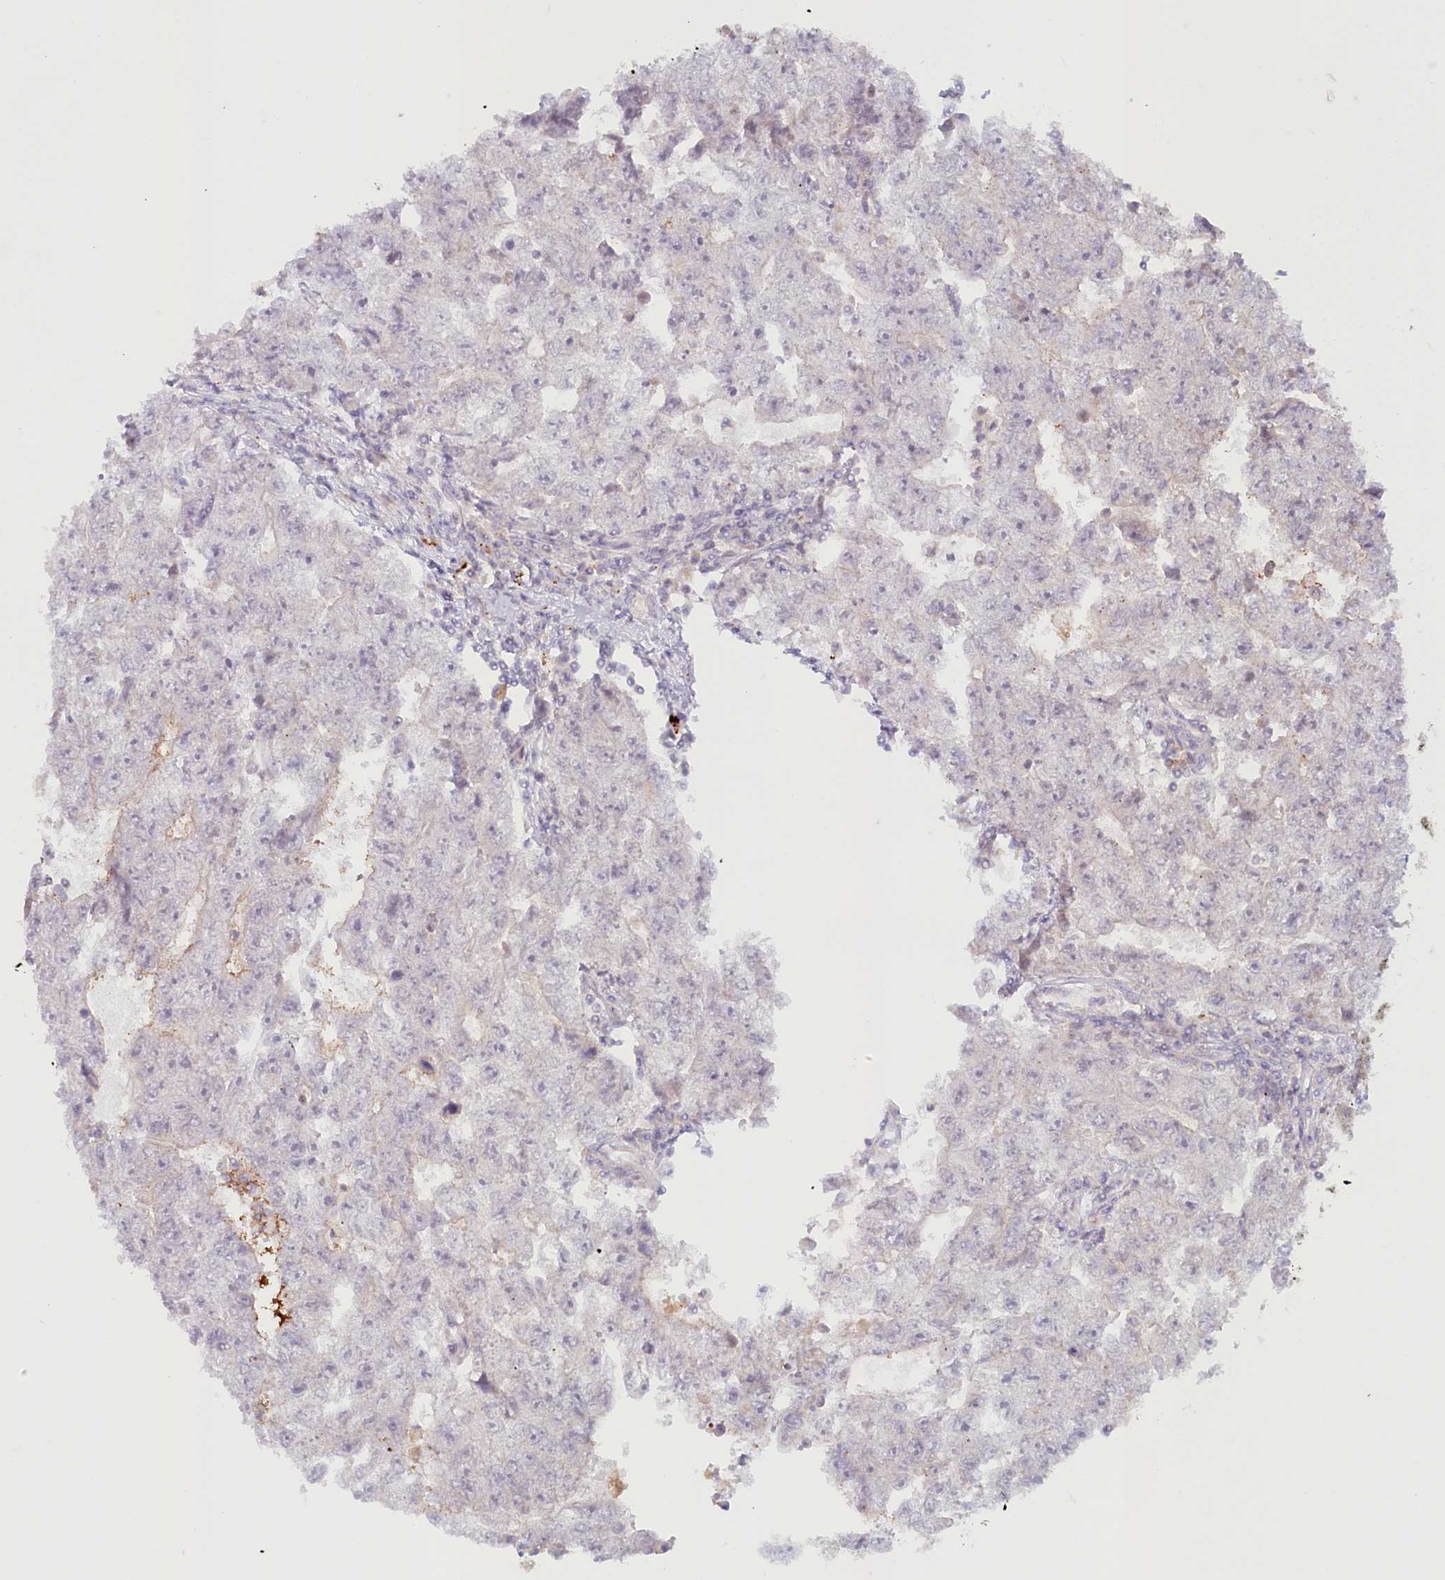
{"staining": {"intensity": "moderate", "quantity": "<25%", "location": "cytoplasmic/membranous"}, "tissue": "testis cancer", "cell_type": "Tumor cells", "image_type": "cancer", "snomed": [{"axis": "morphology", "description": "Carcinoma, Embryonal, NOS"}, {"axis": "topography", "description": "Testis"}], "caption": "Immunohistochemical staining of human testis embryonal carcinoma reveals low levels of moderate cytoplasmic/membranous protein staining in approximately <25% of tumor cells.", "gene": "PSAPL1", "patient": {"sex": "male", "age": 17}}